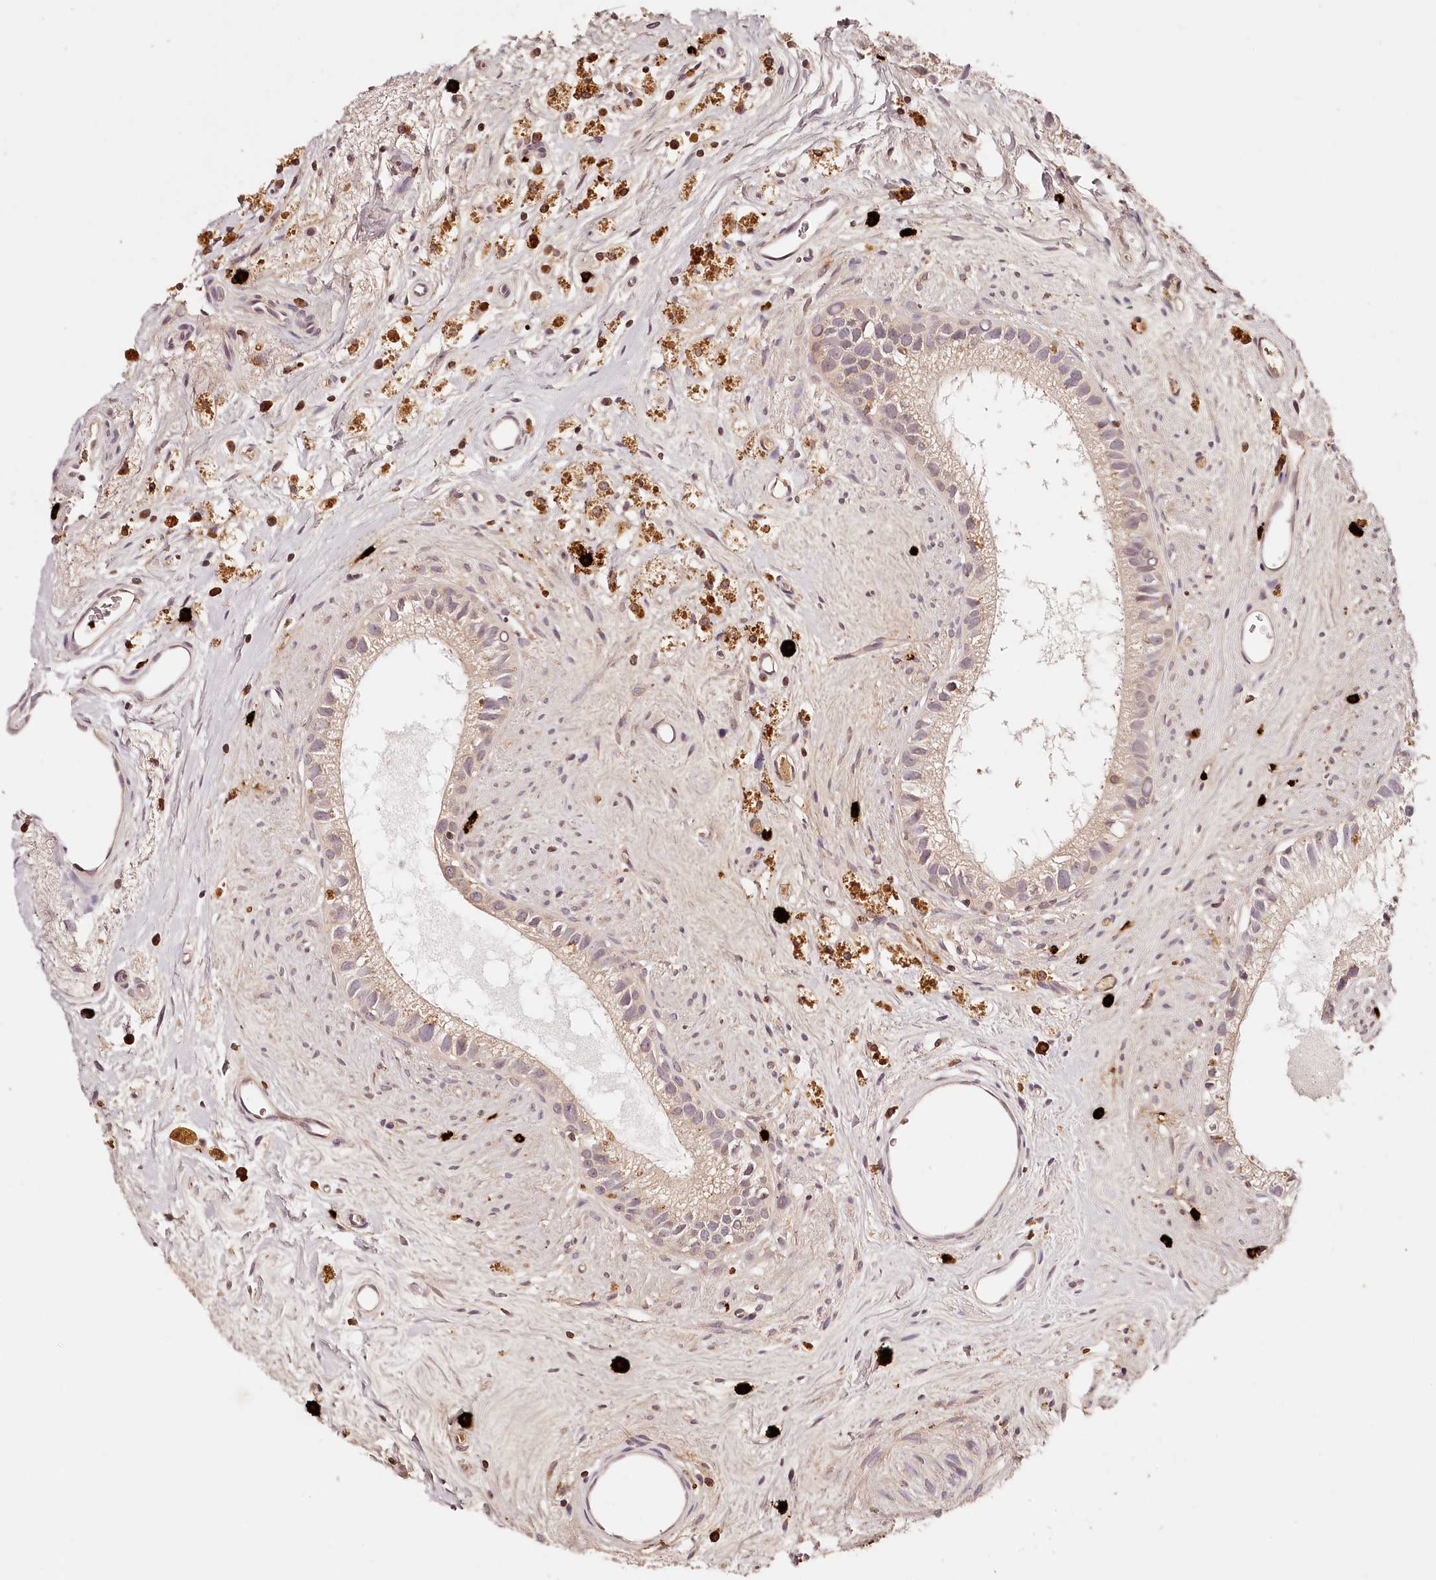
{"staining": {"intensity": "weak", "quantity": "25%-75%", "location": "cytoplasmic/membranous"}, "tissue": "epididymis", "cell_type": "Glandular cells", "image_type": "normal", "snomed": [{"axis": "morphology", "description": "Normal tissue, NOS"}, {"axis": "topography", "description": "Epididymis"}], "caption": "Human epididymis stained with a brown dye reveals weak cytoplasmic/membranous positive expression in about 25%-75% of glandular cells.", "gene": "SYNGR1", "patient": {"sex": "male", "age": 80}}